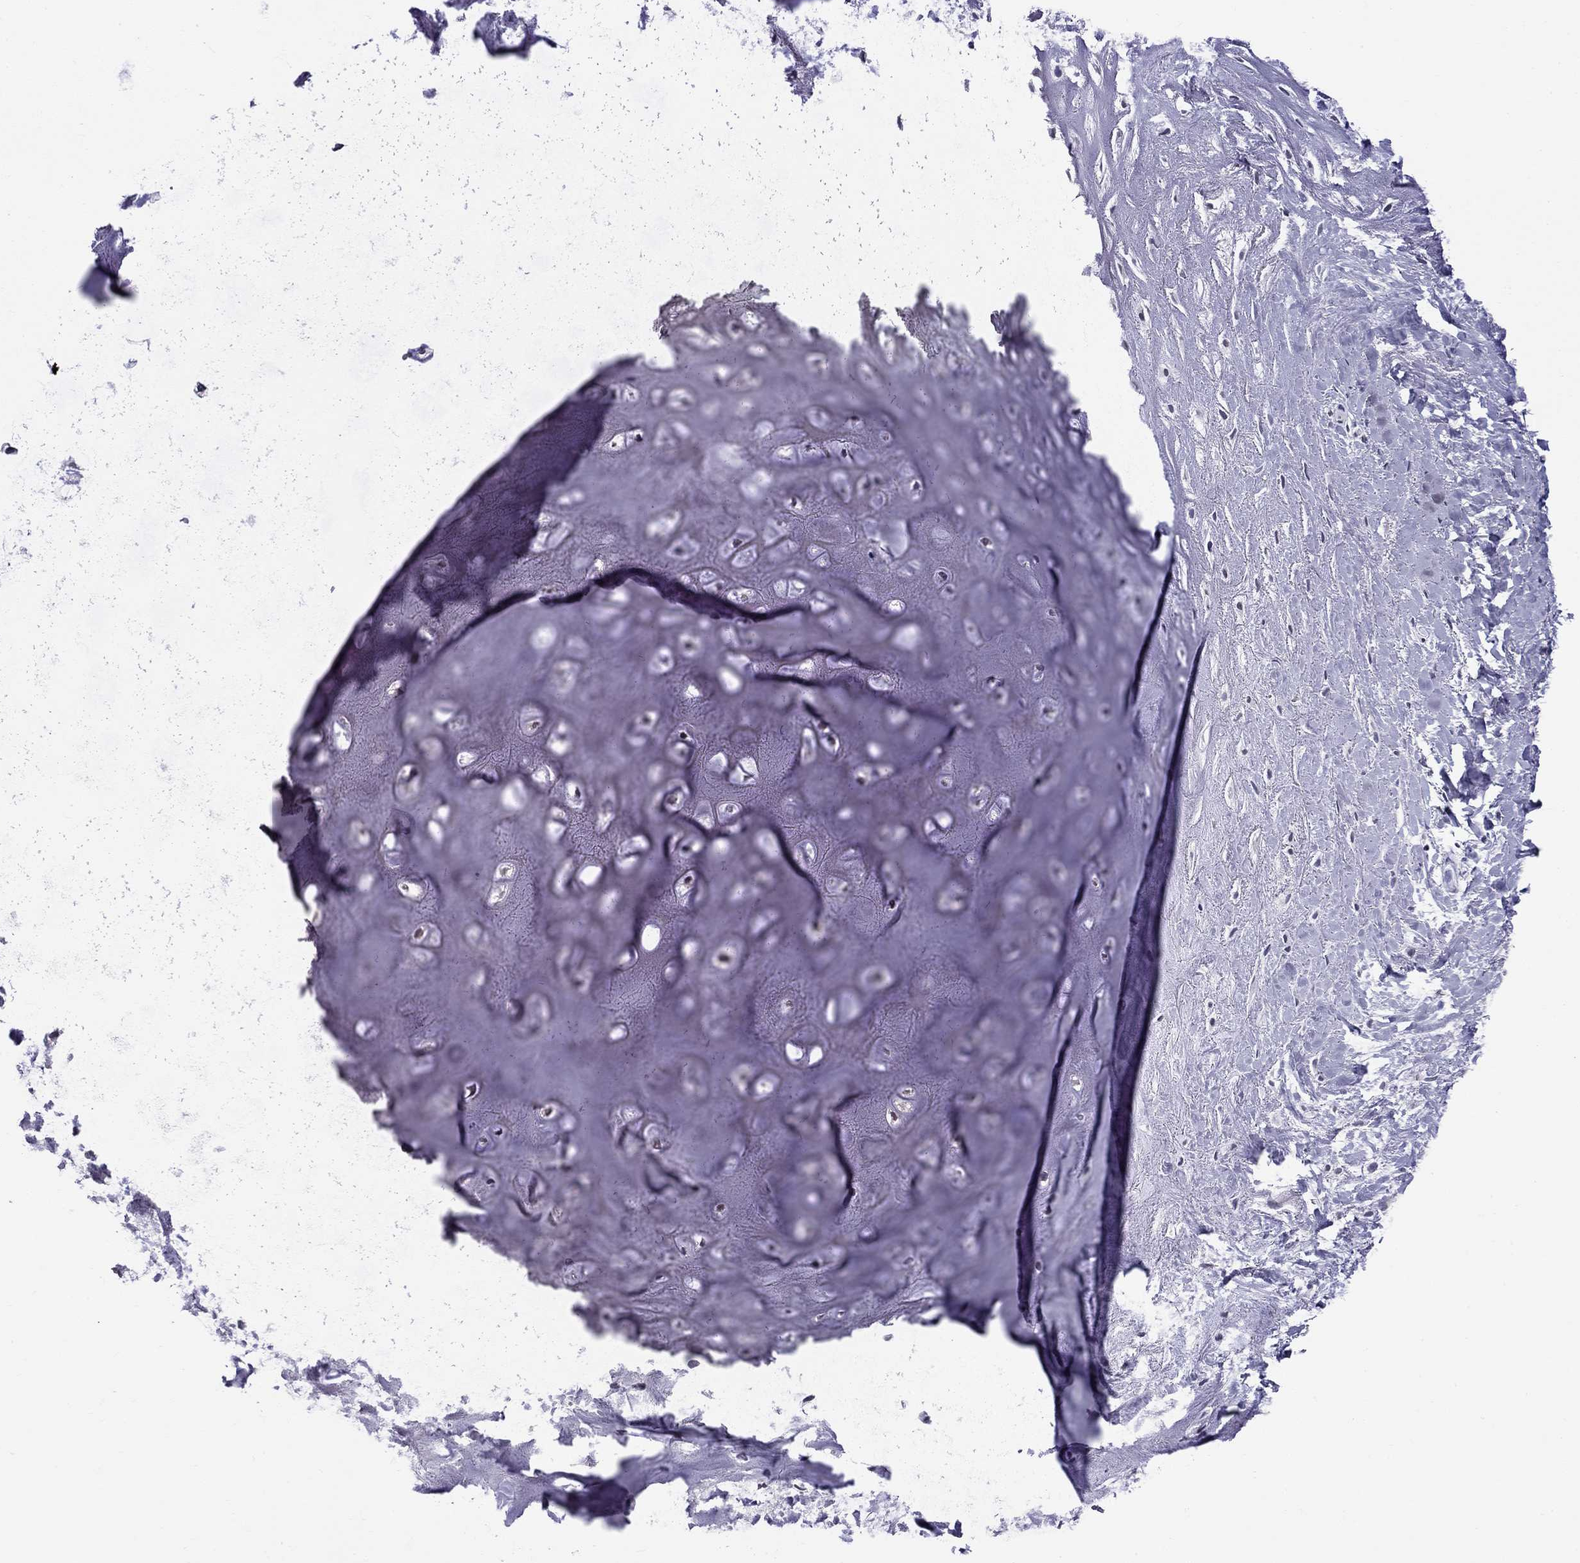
{"staining": {"intensity": "negative", "quantity": "none", "location": "none"}, "tissue": "adipose tissue", "cell_type": "Adipocytes", "image_type": "normal", "snomed": [{"axis": "morphology", "description": "Normal tissue, NOS"}, {"axis": "morphology", "description": "Squamous cell carcinoma, NOS"}, {"axis": "topography", "description": "Cartilage tissue"}, {"axis": "topography", "description": "Head-Neck"}], "caption": "Immunohistochemical staining of benign human adipose tissue exhibits no significant expression in adipocytes.", "gene": "MUC15", "patient": {"sex": "male", "age": 62}}